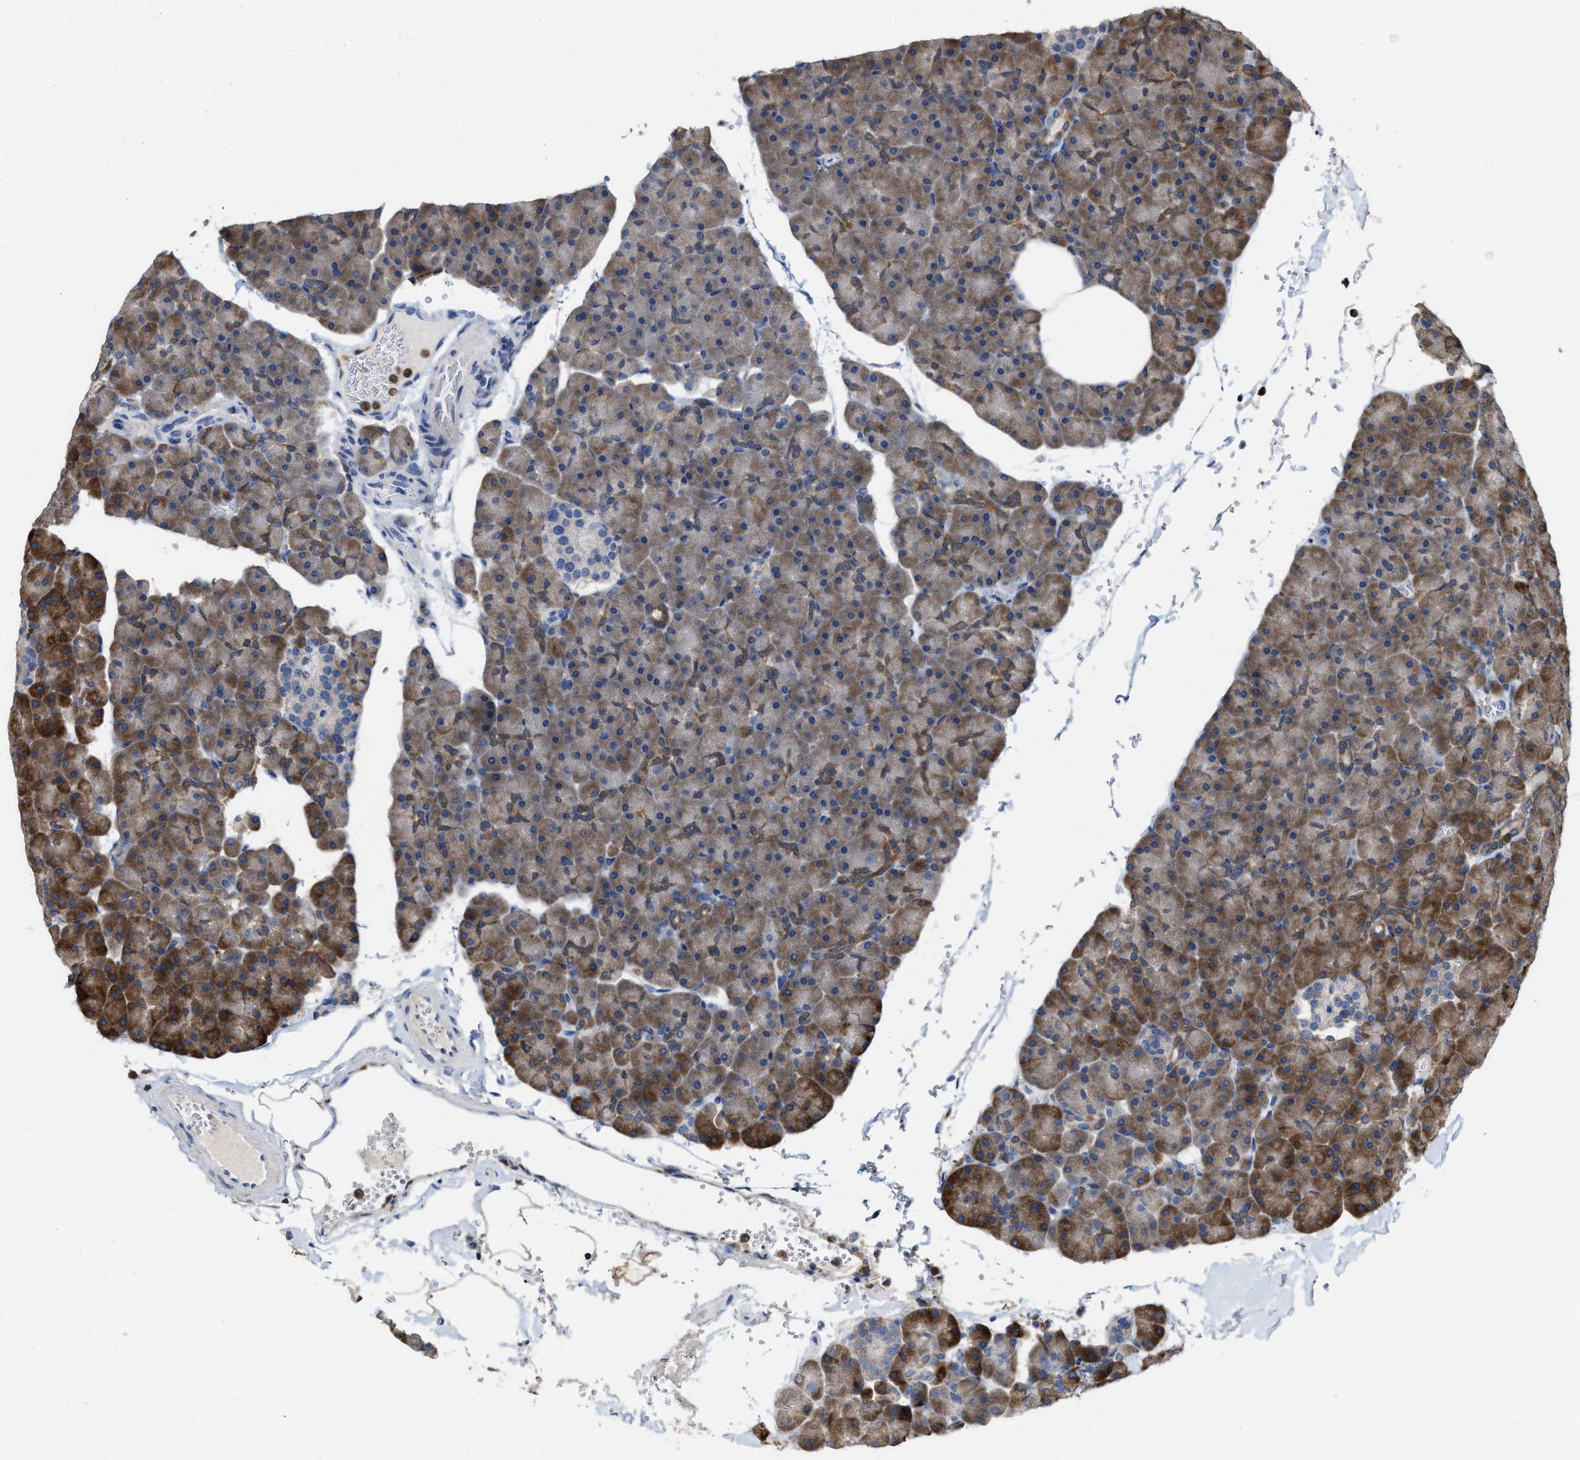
{"staining": {"intensity": "moderate", "quantity": "25%-75%", "location": "cytoplasmic/membranous"}, "tissue": "pancreas", "cell_type": "Exocrine glandular cells", "image_type": "normal", "snomed": [{"axis": "morphology", "description": "Normal tissue, NOS"}, {"axis": "topography", "description": "Pancreas"}], "caption": "Brown immunohistochemical staining in unremarkable pancreas exhibits moderate cytoplasmic/membranous staining in about 25%-75% of exocrine glandular cells. (DAB (3,3'-diaminobenzidine) IHC, brown staining for protein, blue staining for nuclei).", "gene": "FGD3", "patient": {"sex": "male", "age": 35}}